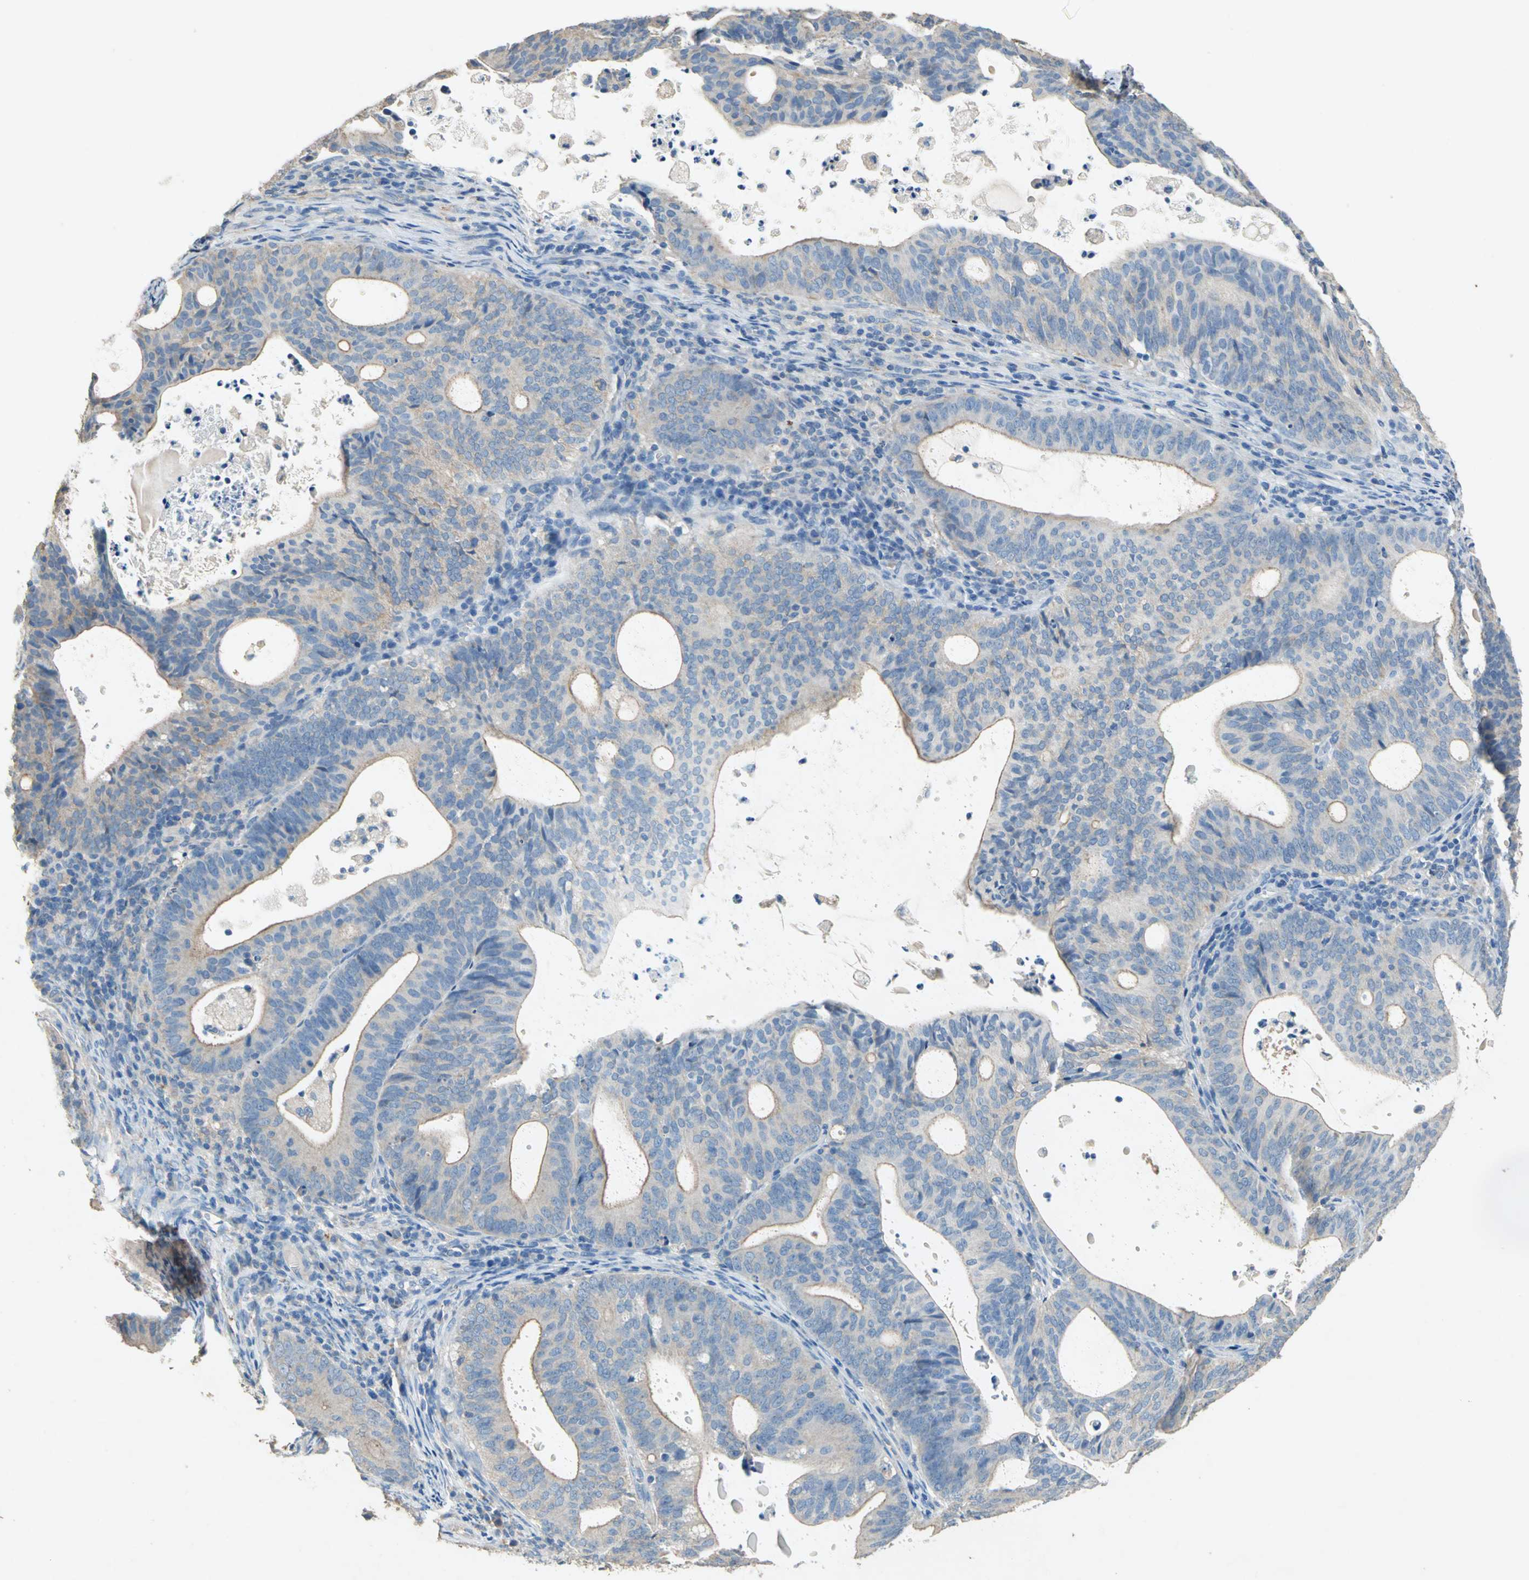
{"staining": {"intensity": "moderate", "quantity": ">75%", "location": "cytoplasmic/membranous"}, "tissue": "endometrial cancer", "cell_type": "Tumor cells", "image_type": "cancer", "snomed": [{"axis": "morphology", "description": "Adenocarcinoma, NOS"}, {"axis": "topography", "description": "Uterus"}], "caption": "High-magnification brightfield microscopy of endometrial adenocarcinoma stained with DAB (3,3'-diaminobenzidine) (brown) and counterstained with hematoxylin (blue). tumor cells exhibit moderate cytoplasmic/membranous expression is appreciated in about>75% of cells.", "gene": "ADAMTS5", "patient": {"sex": "female", "age": 83}}